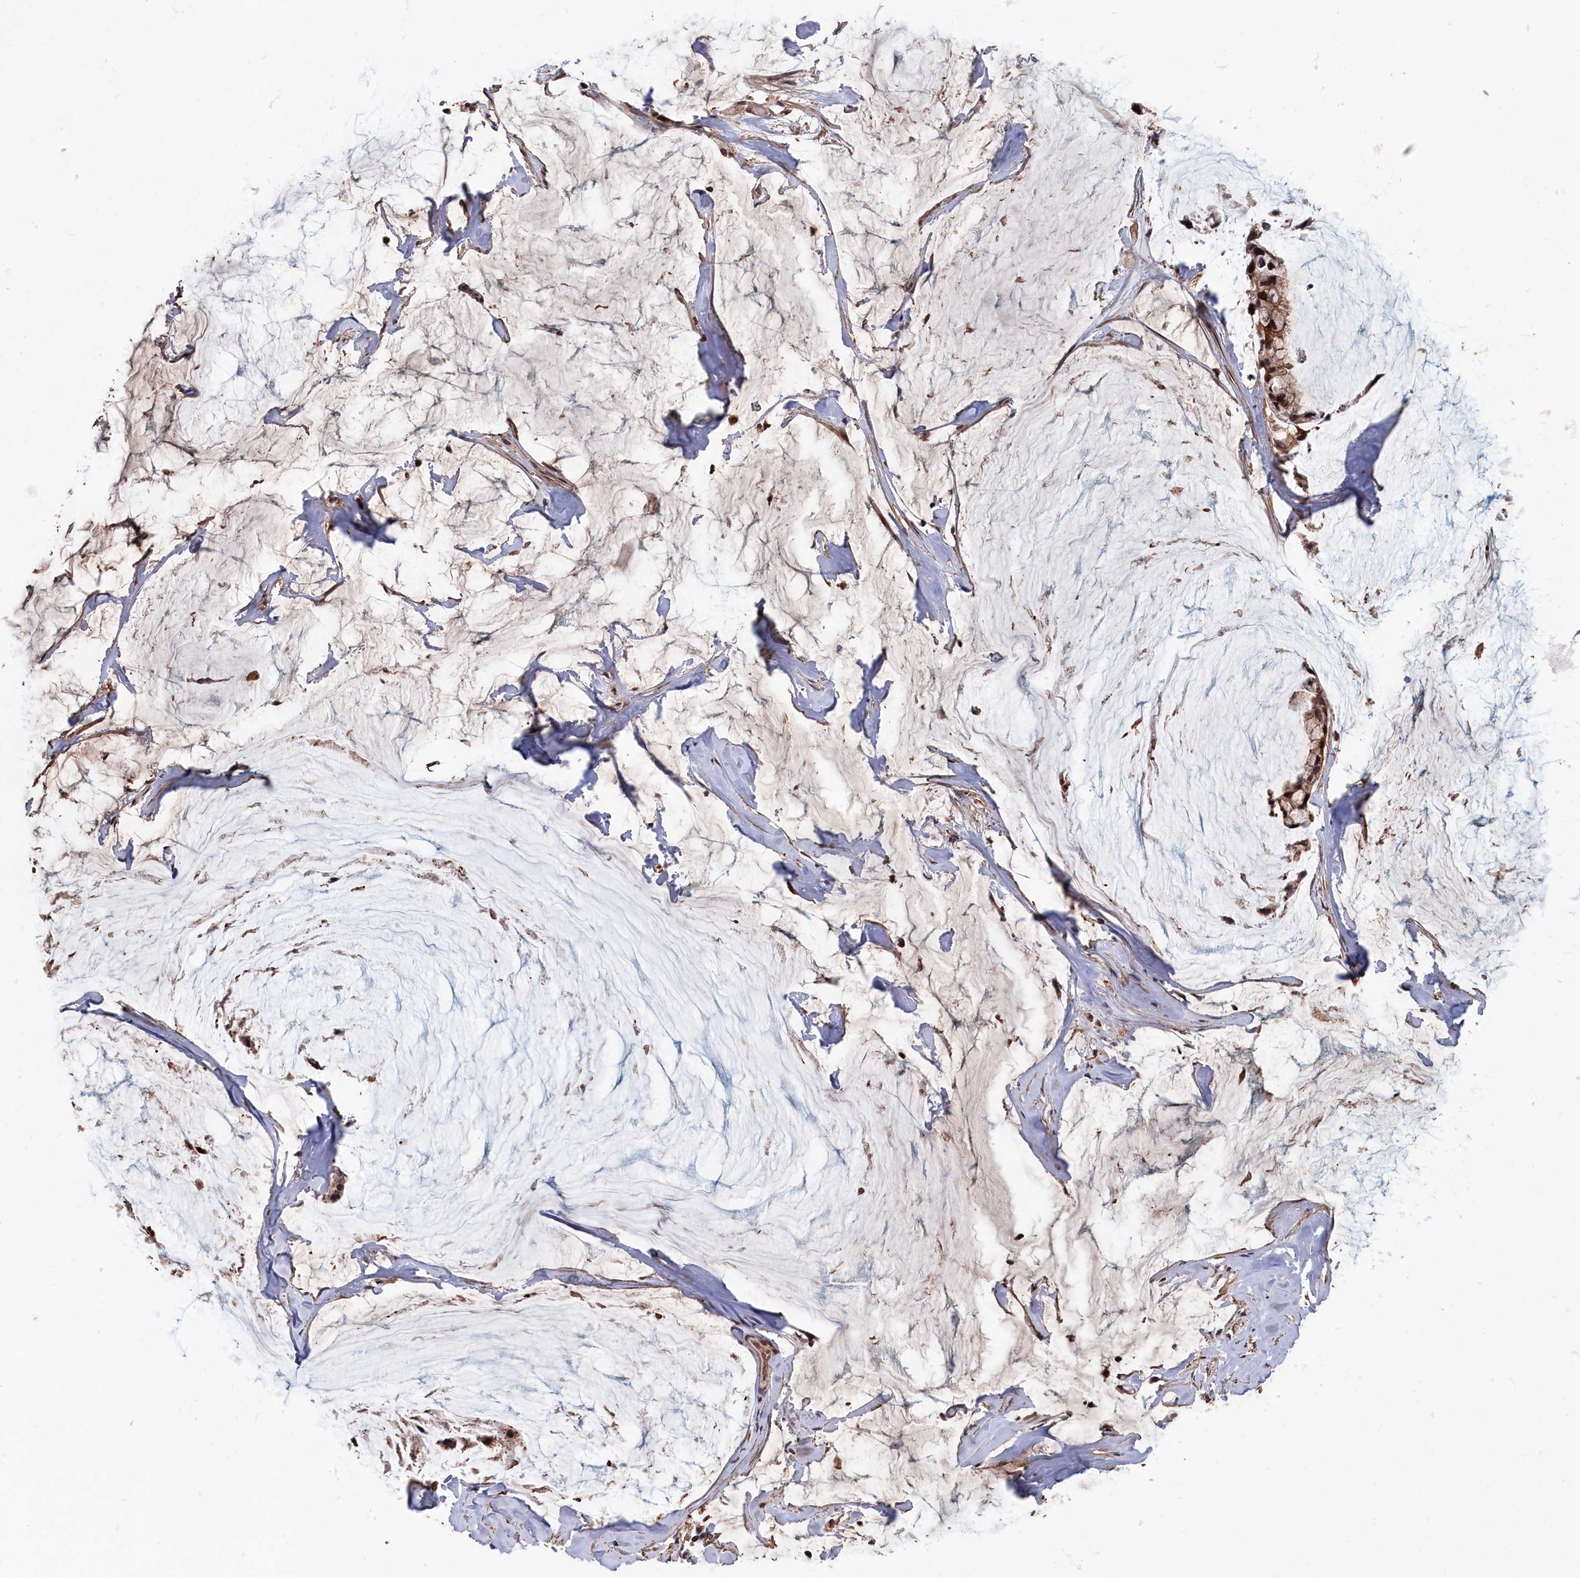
{"staining": {"intensity": "moderate", "quantity": ">75%", "location": "cytoplasmic/membranous"}, "tissue": "ovarian cancer", "cell_type": "Tumor cells", "image_type": "cancer", "snomed": [{"axis": "morphology", "description": "Cystadenocarcinoma, mucinous, NOS"}, {"axis": "topography", "description": "Ovary"}], "caption": "A medium amount of moderate cytoplasmic/membranous expression is identified in approximately >75% of tumor cells in ovarian cancer (mucinous cystadenocarcinoma) tissue.", "gene": "RMI2", "patient": {"sex": "female", "age": 39}}